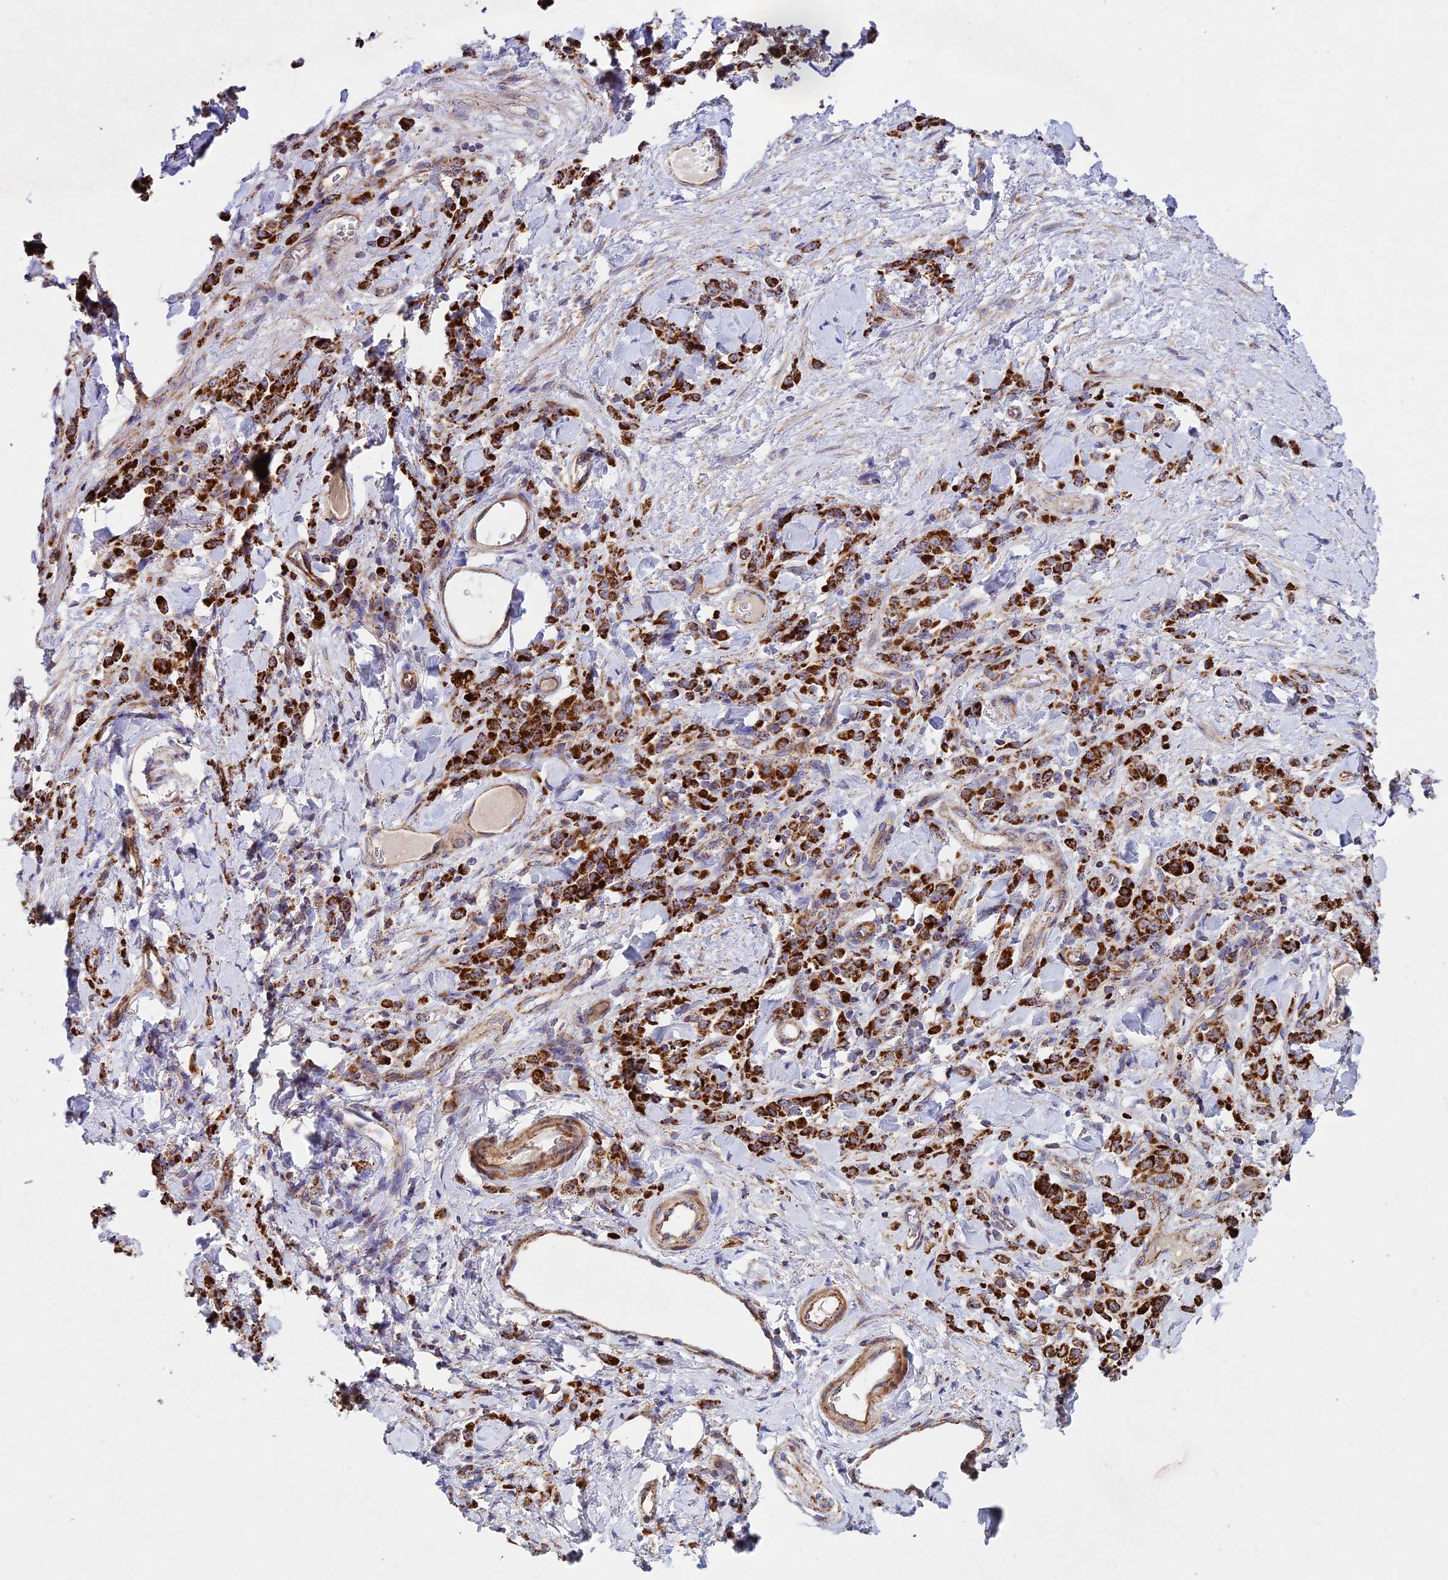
{"staining": {"intensity": "strong", "quantity": ">75%", "location": "cytoplasmic/membranous"}, "tissue": "stomach cancer", "cell_type": "Tumor cells", "image_type": "cancer", "snomed": [{"axis": "morphology", "description": "Normal tissue, NOS"}, {"axis": "morphology", "description": "Adenocarcinoma, NOS"}, {"axis": "topography", "description": "Stomach"}], "caption": "A brown stain highlights strong cytoplasmic/membranous positivity of a protein in human stomach cancer (adenocarcinoma) tumor cells.", "gene": "KHDC3L", "patient": {"sex": "male", "age": 82}}